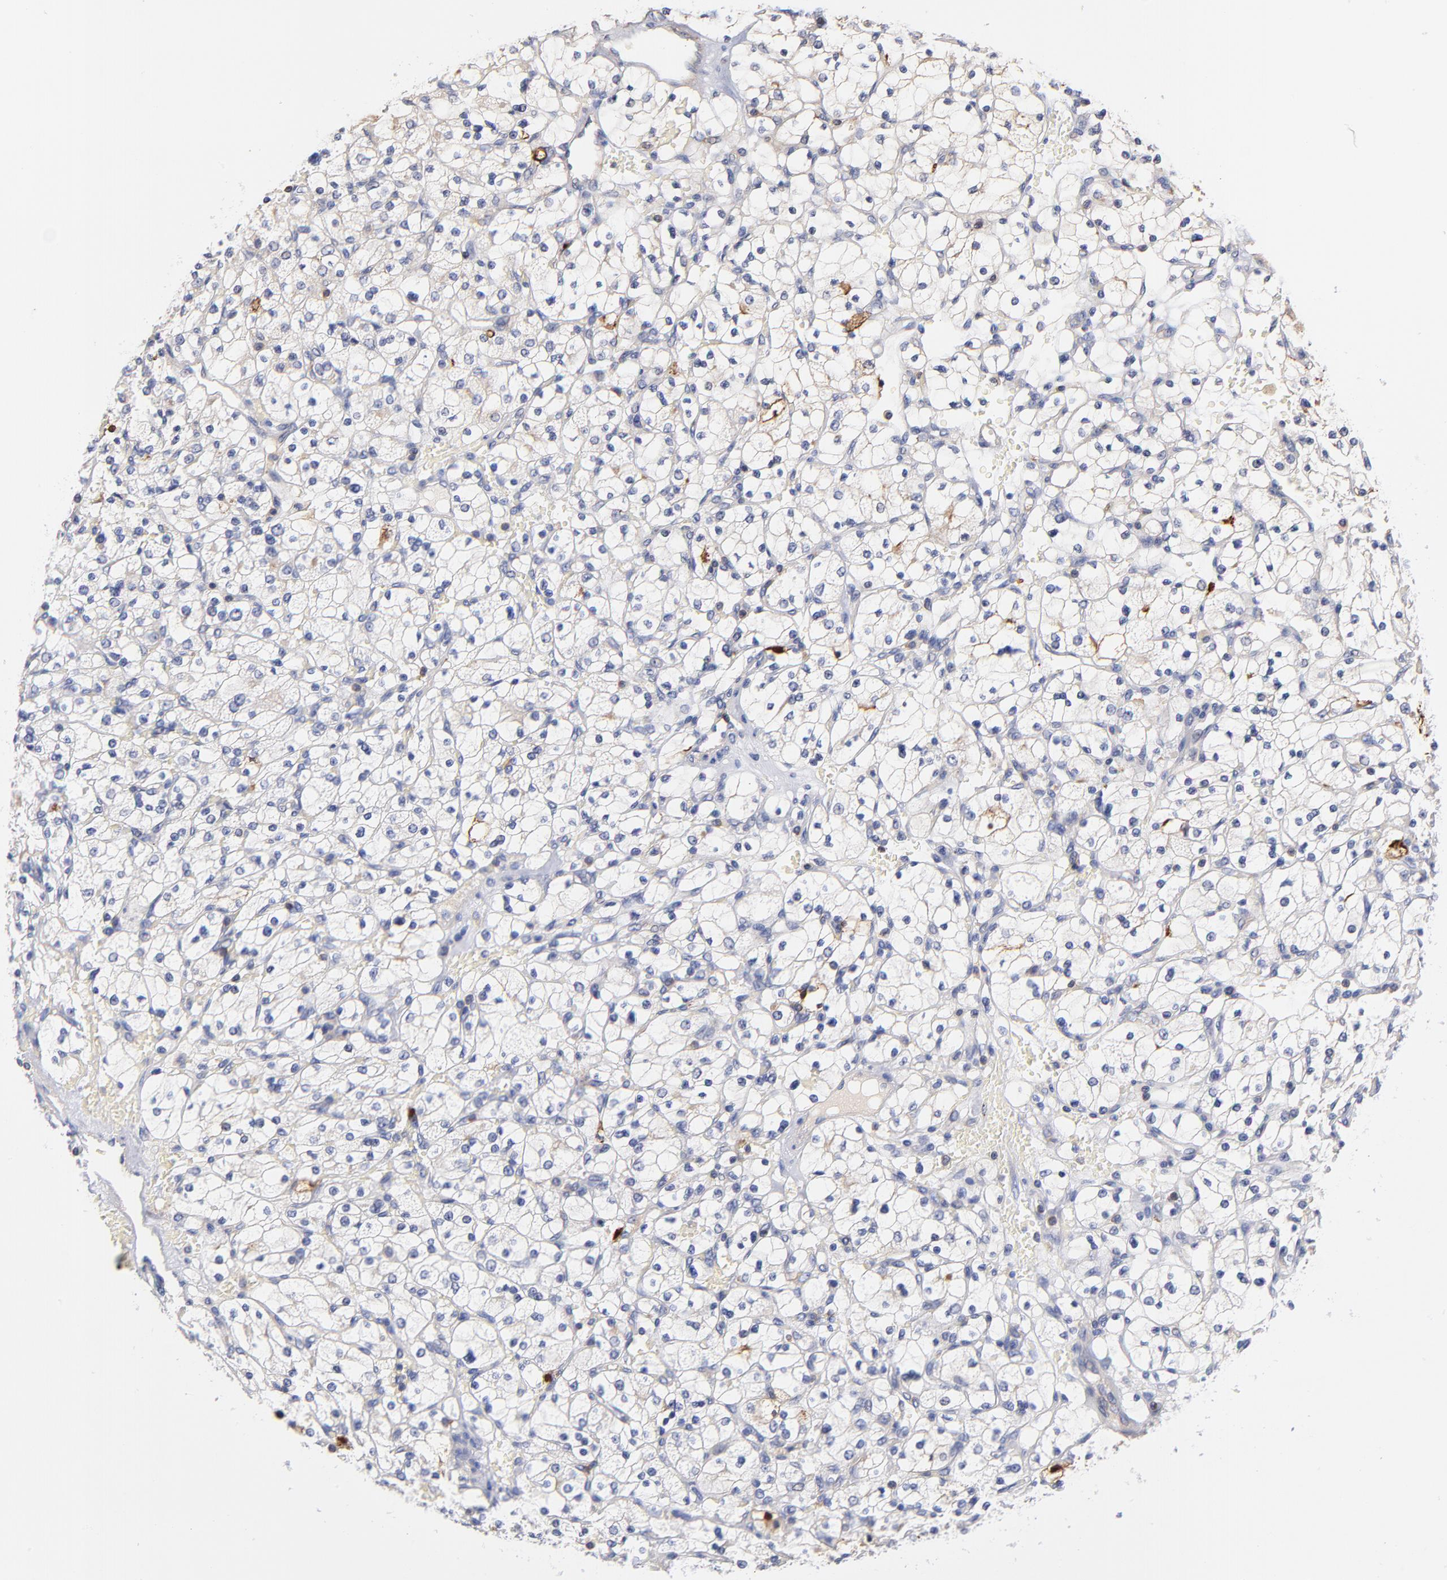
{"staining": {"intensity": "negative", "quantity": "none", "location": "none"}, "tissue": "renal cancer", "cell_type": "Tumor cells", "image_type": "cancer", "snomed": [{"axis": "morphology", "description": "Adenocarcinoma, NOS"}, {"axis": "topography", "description": "Kidney"}], "caption": "High magnification brightfield microscopy of renal cancer stained with DAB (brown) and counterstained with hematoxylin (blue): tumor cells show no significant staining.", "gene": "KREMEN2", "patient": {"sex": "female", "age": 83}}